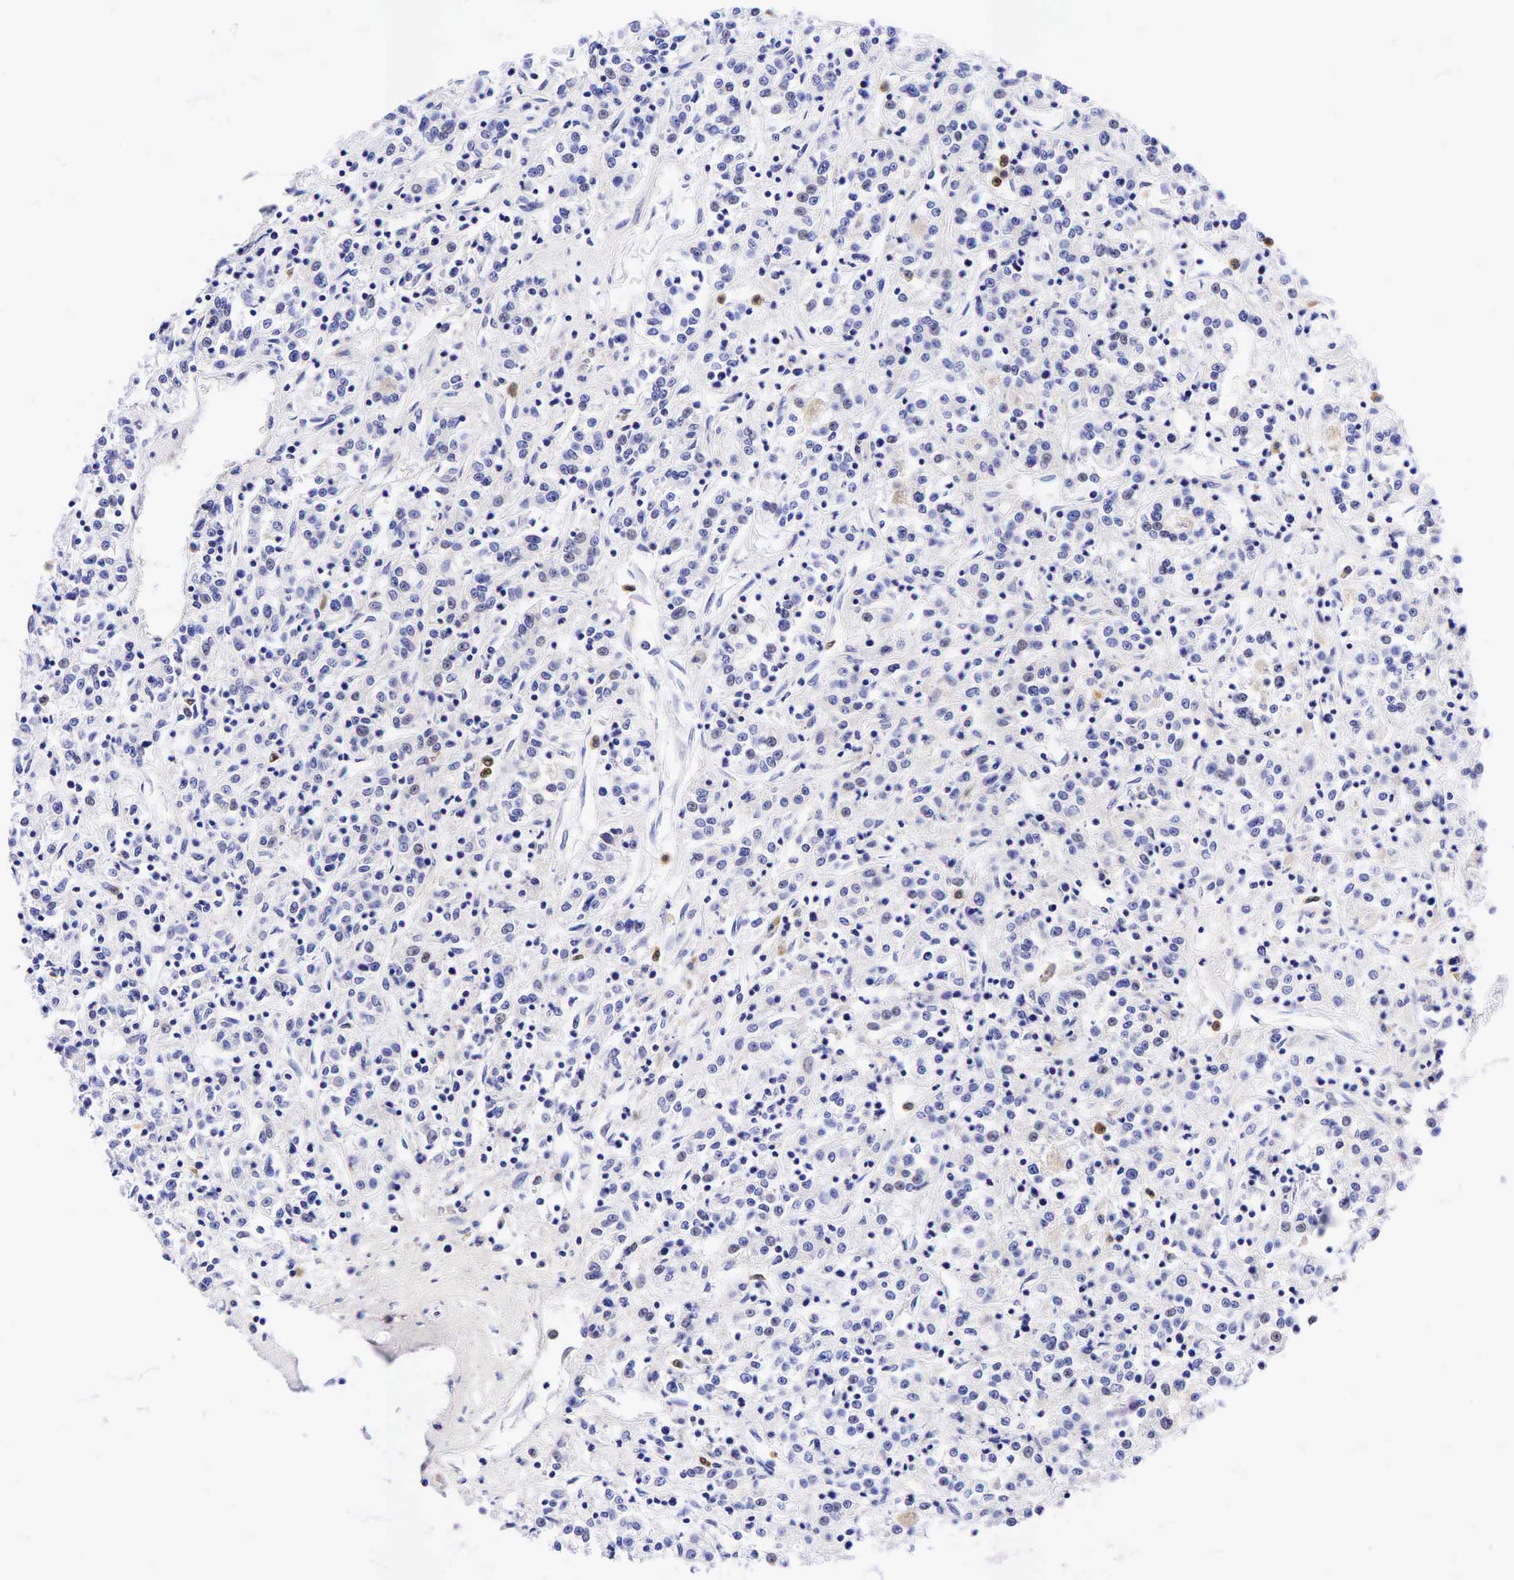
{"staining": {"intensity": "negative", "quantity": "none", "location": "none"}, "tissue": "renal cancer", "cell_type": "Tumor cells", "image_type": "cancer", "snomed": [{"axis": "morphology", "description": "Adenocarcinoma, NOS"}, {"axis": "topography", "description": "Kidney"}], "caption": "Tumor cells show no significant positivity in renal adenocarcinoma.", "gene": "TNFRSF8", "patient": {"sex": "female", "age": 76}}